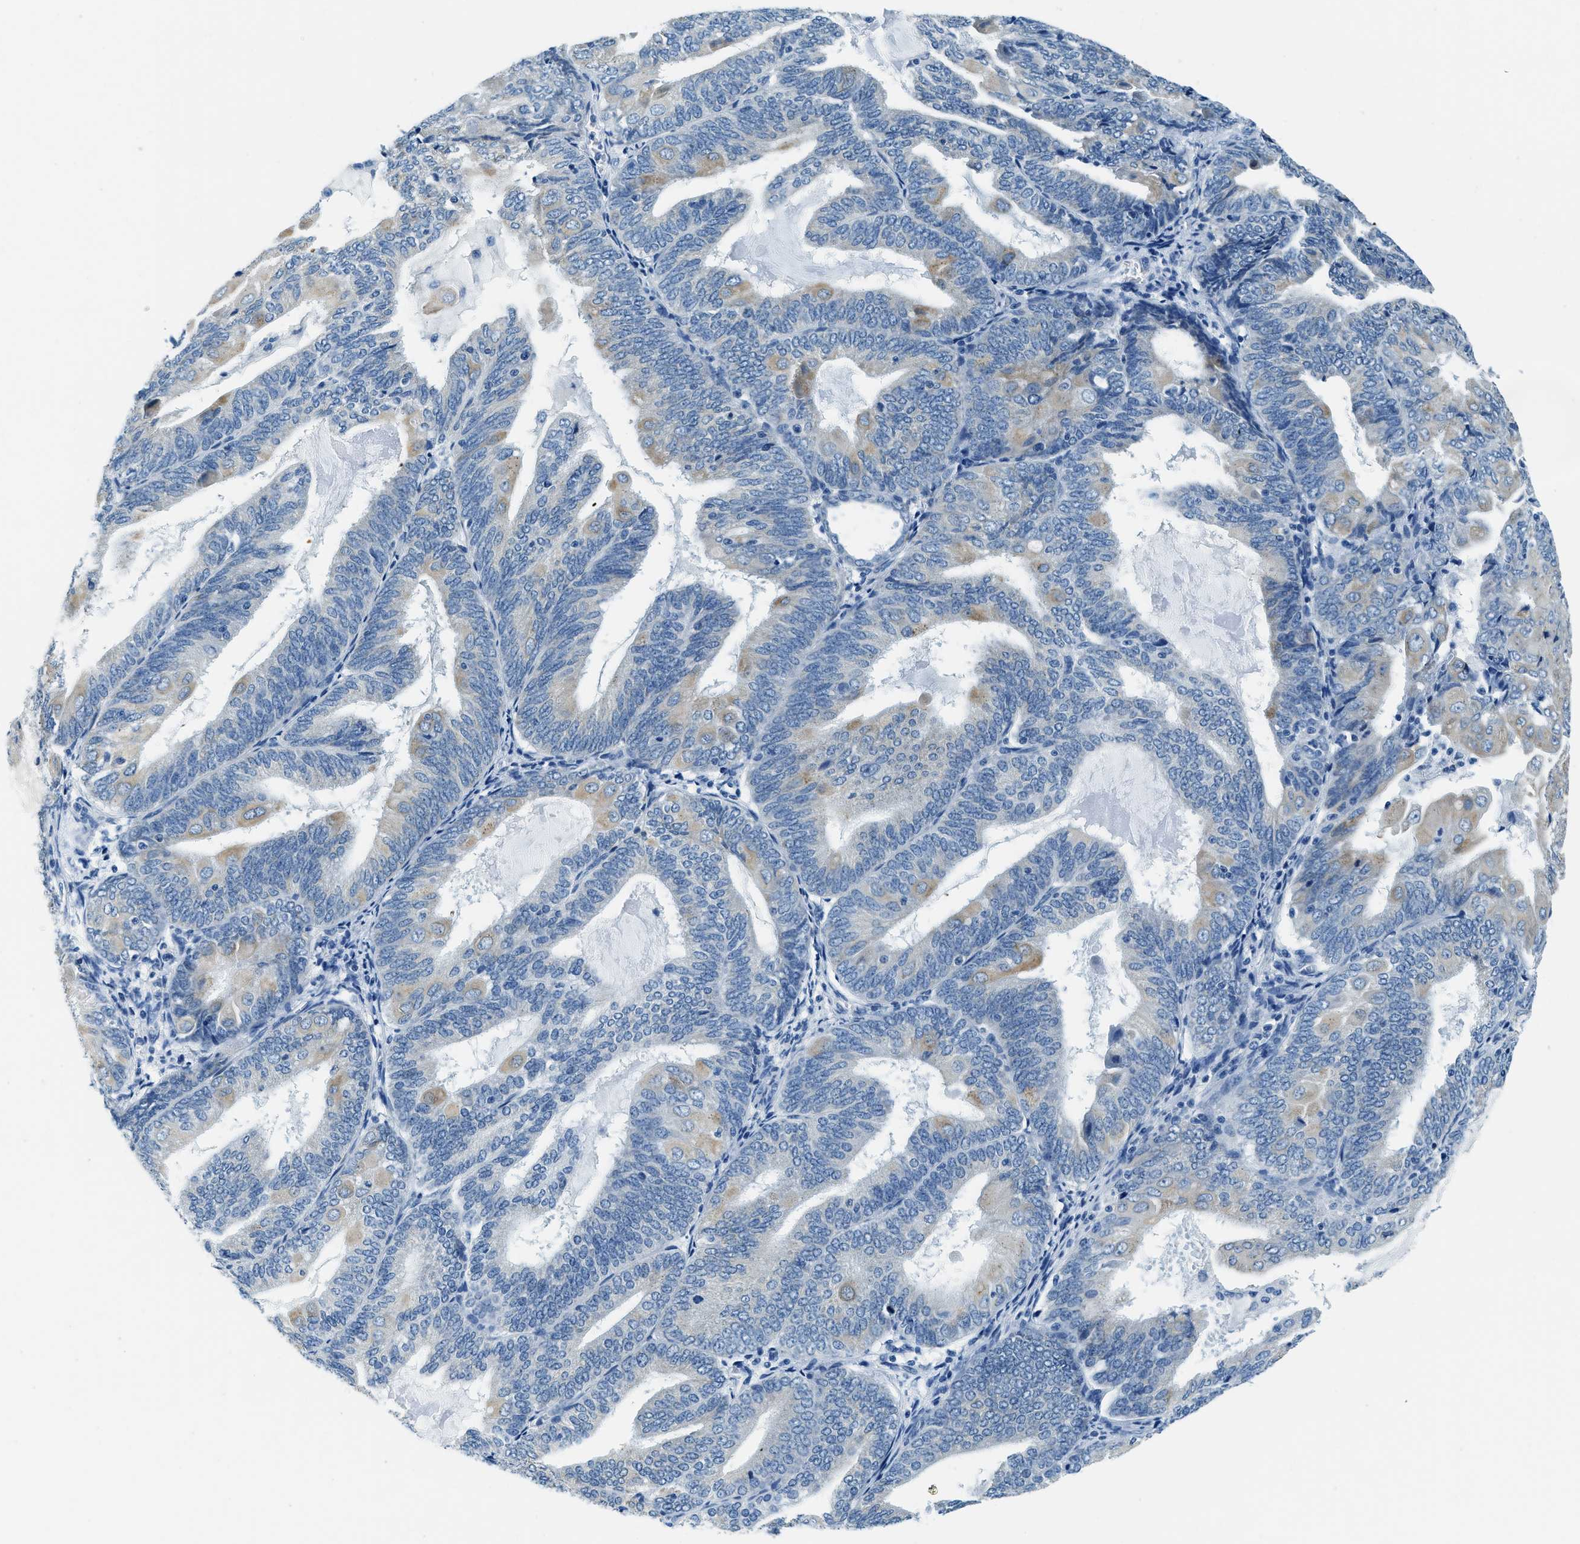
{"staining": {"intensity": "weak", "quantity": "<25%", "location": "cytoplasmic/membranous"}, "tissue": "endometrial cancer", "cell_type": "Tumor cells", "image_type": "cancer", "snomed": [{"axis": "morphology", "description": "Adenocarcinoma, NOS"}, {"axis": "topography", "description": "Endometrium"}], "caption": "Histopathology image shows no protein positivity in tumor cells of endometrial cancer (adenocarcinoma) tissue. (Brightfield microscopy of DAB IHC at high magnification).", "gene": "UBAC2", "patient": {"sex": "female", "age": 81}}